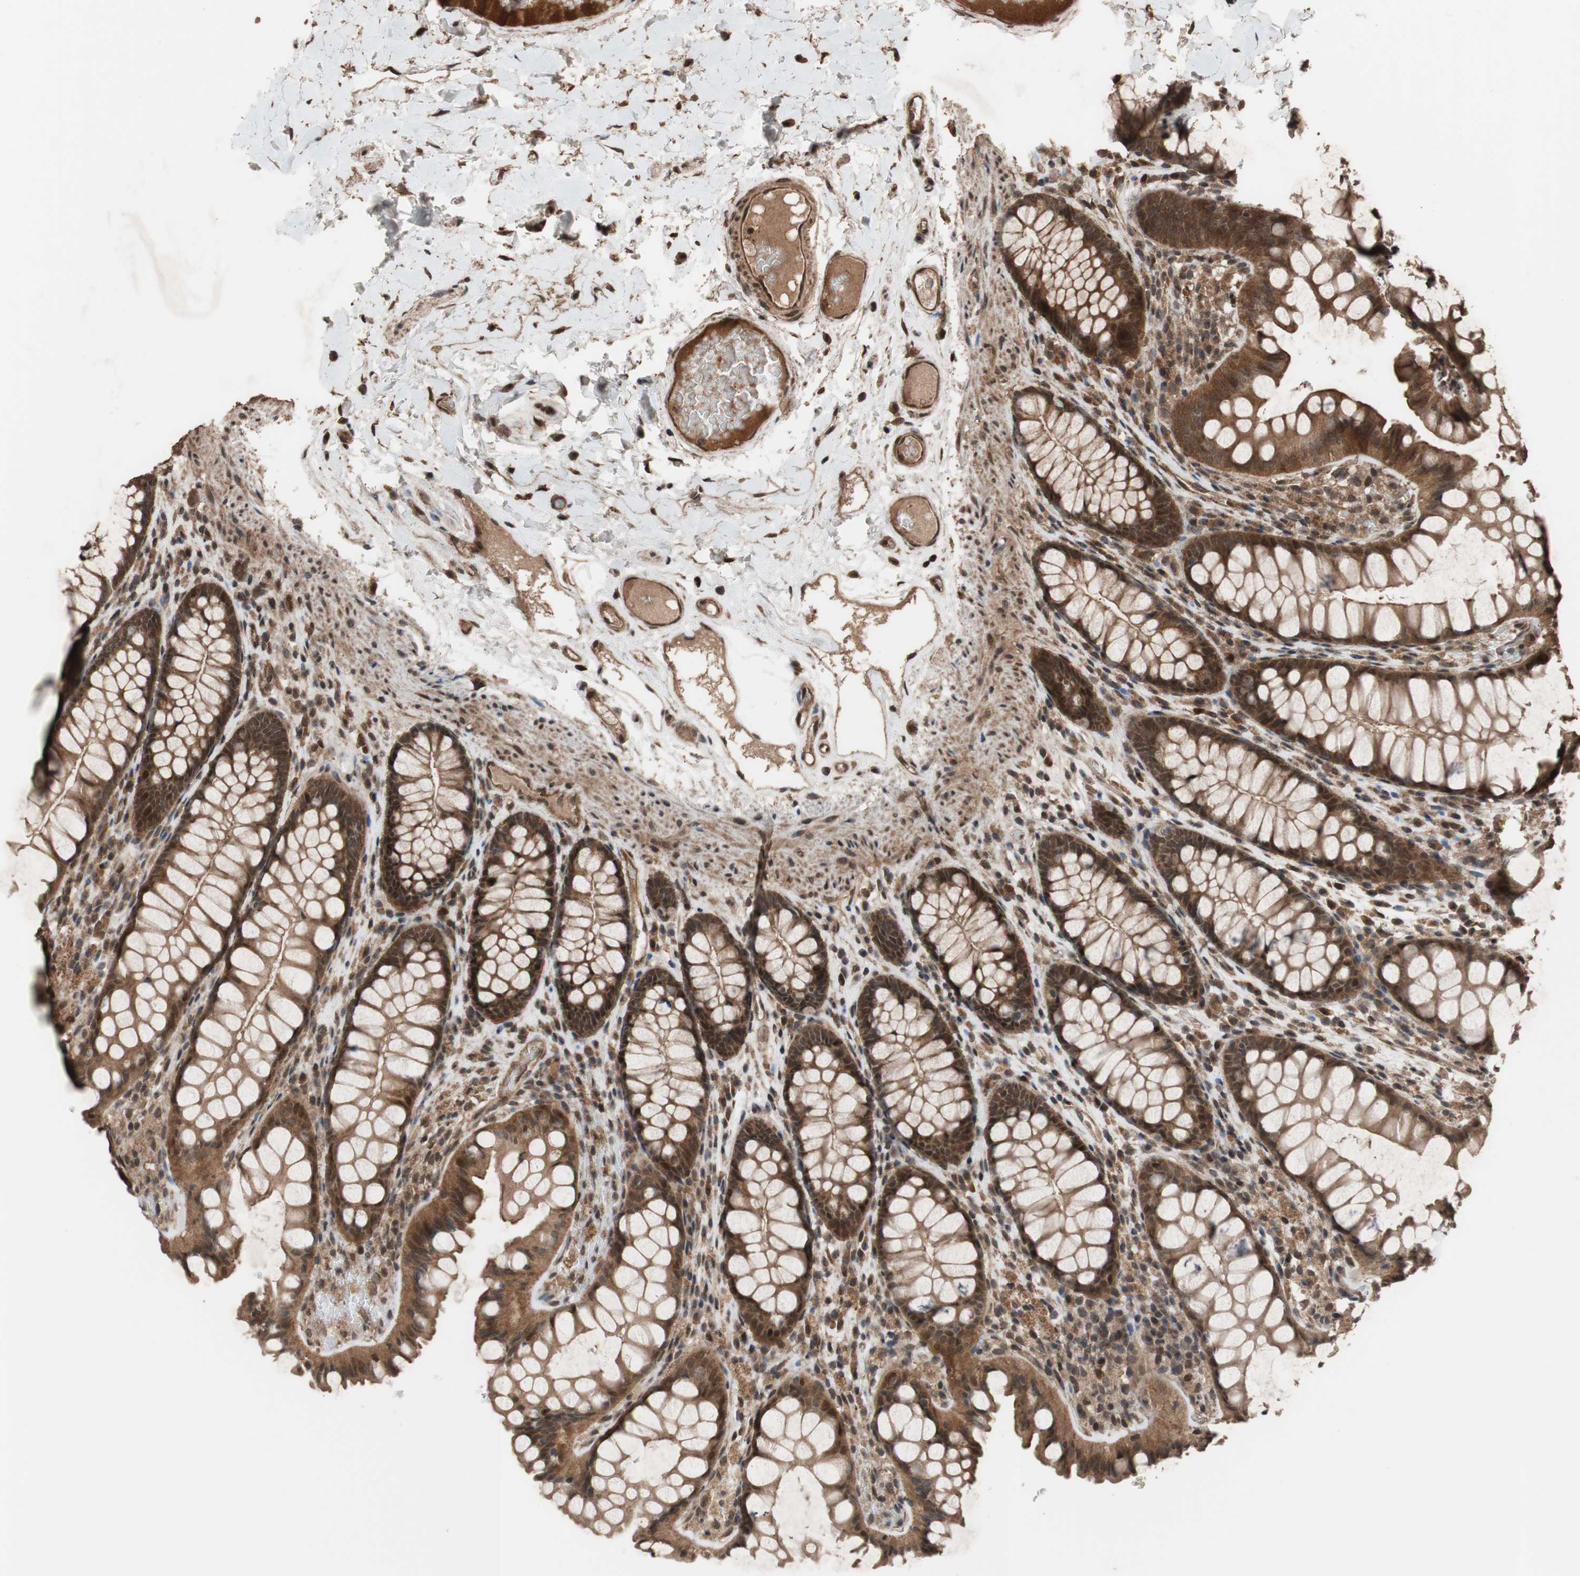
{"staining": {"intensity": "moderate", "quantity": ">75%", "location": "cytoplasmic/membranous,nuclear"}, "tissue": "colon", "cell_type": "Endothelial cells", "image_type": "normal", "snomed": [{"axis": "morphology", "description": "Normal tissue, NOS"}, {"axis": "topography", "description": "Colon"}], "caption": "Immunohistochemistry image of benign colon stained for a protein (brown), which reveals medium levels of moderate cytoplasmic/membranous,nuclear staining in approximately >75% of endothelial cells.", "gene": "KANSL1", "patient": {"sex": "female", "age": 55}}